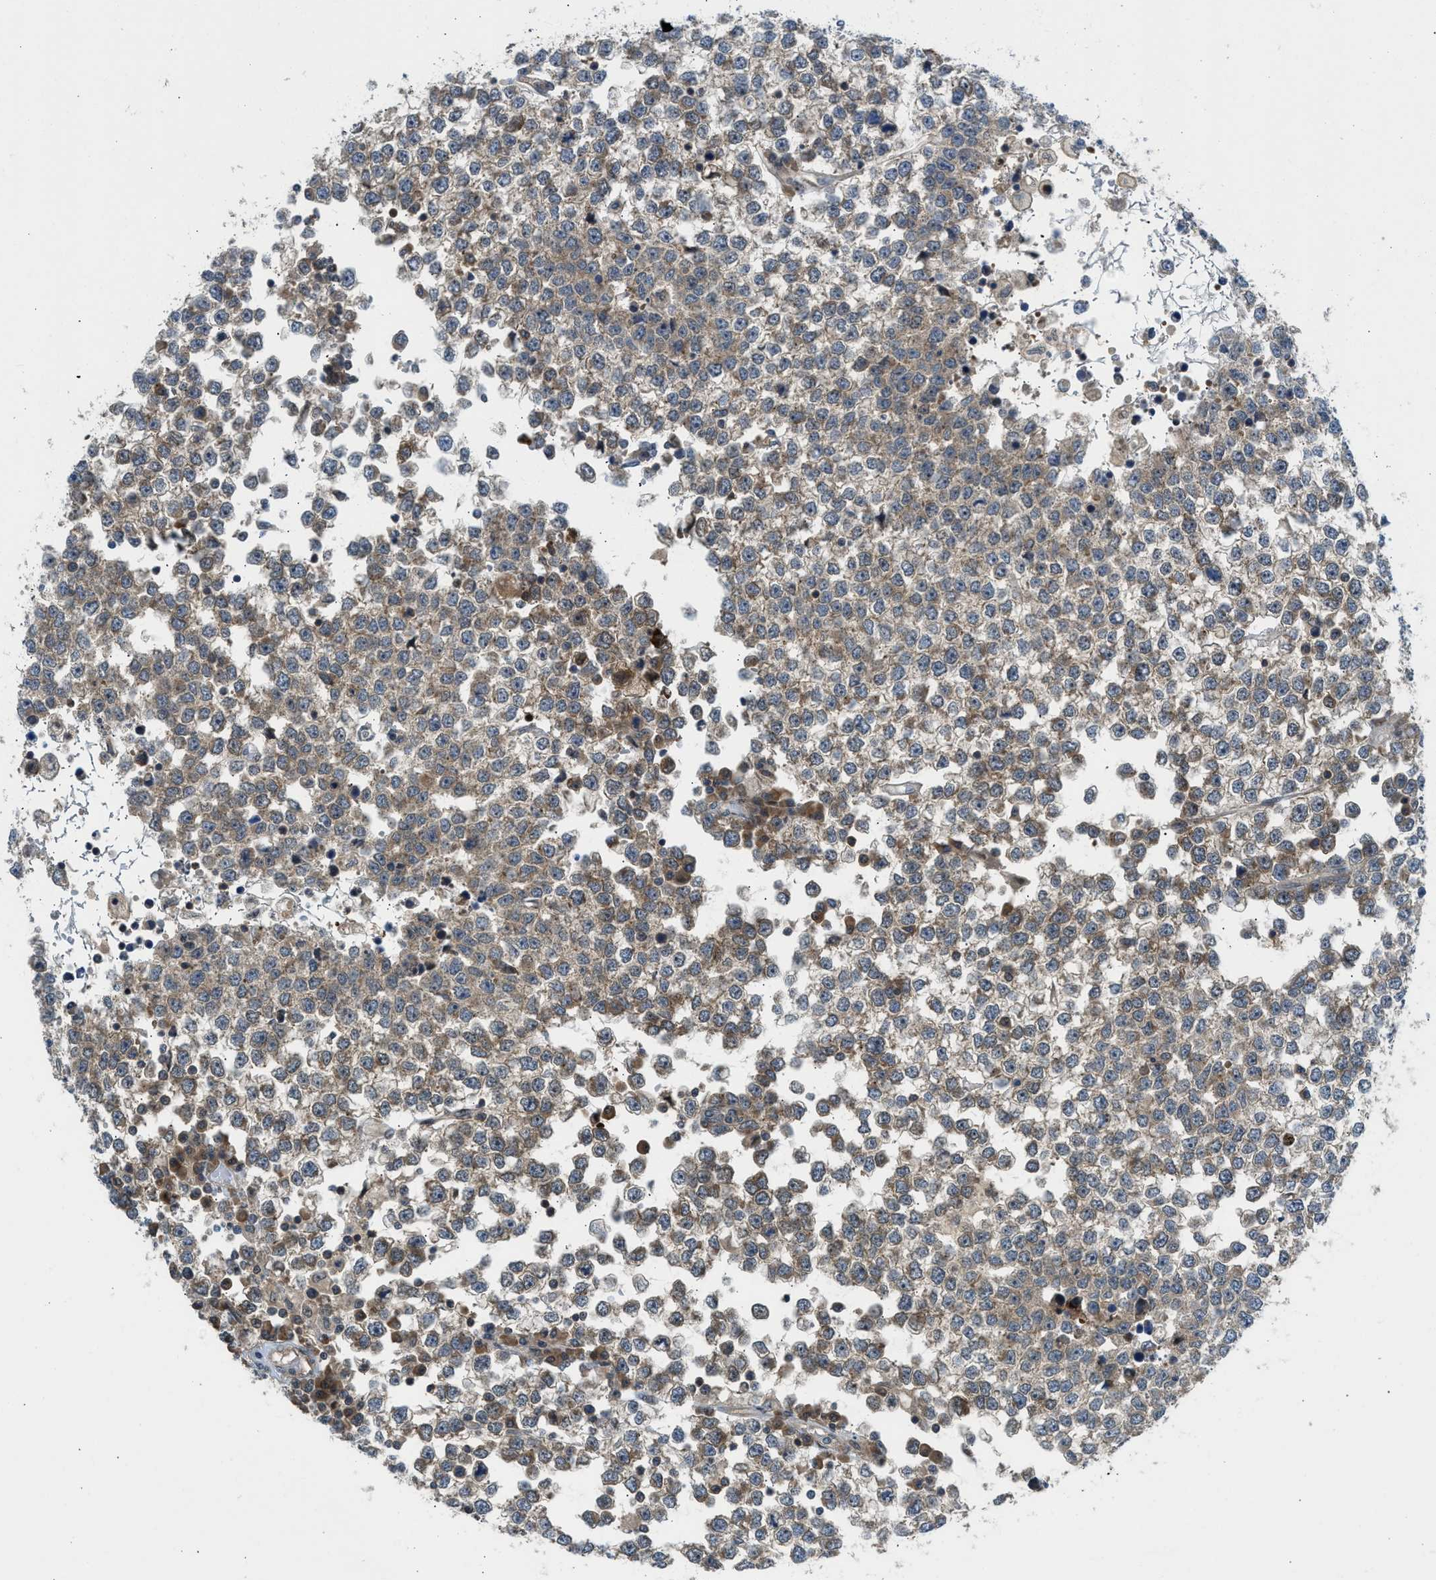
{"staining": {"intensity": "moderate", "quantity": ">75%", "location": "cytoplasmic/membranous"}, "tissue": "testis cancer", "cell_type": "Tumor cells", "image_type": "cancer", "snomed": [{"axis": "morphology", "description": "Seminoma, NOS"}, {"axis": "topography", "description": "Testis"}], "caption": "Testis cancer (seminoma) tissue demonstrates moderate cytoplasmic/membranous expression in approximately >75% of tumor cells, visualized by immunohistochemistry.", "gene": "SESN2", "patient": {"sex": "male", "age": 65}}